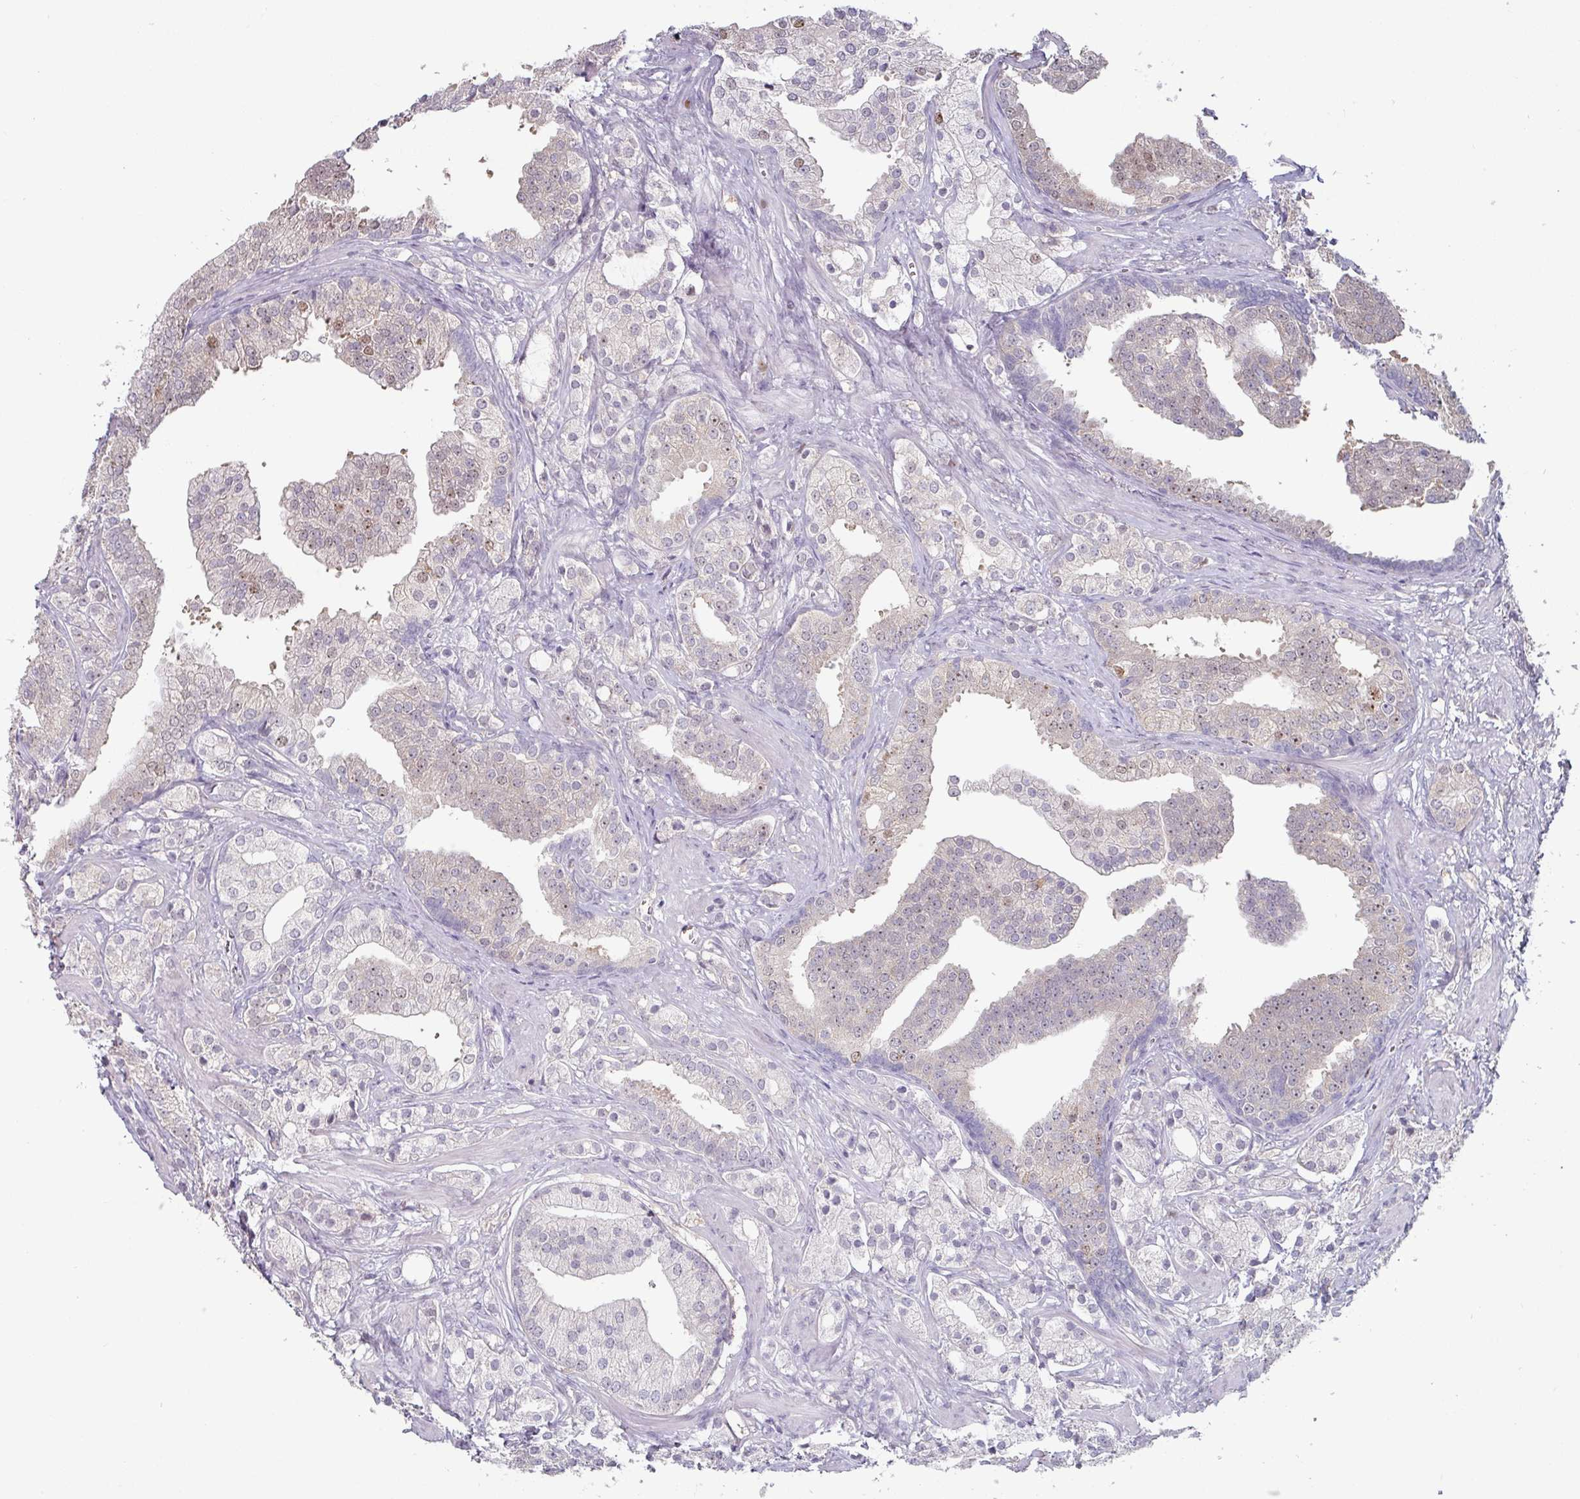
{"staining": {"intensity": "weak", "quantity": "<25%", "location": "nuclear"}, "tissue": "prostate cancer", "cell_type": "Tumor cells", "image_type": "cancer", "snomed": [{"axis": "morphology", "description": "Adenocarcinoma, High grade"}, {"axis": "topography", "description": "Prostate"}], "caption": "Prostate cancer stained for a protein using IHC demonstrates no expression tumor cells.", "gene": "ZBTB6", "patient": {"sex": "male", "age": 50}}